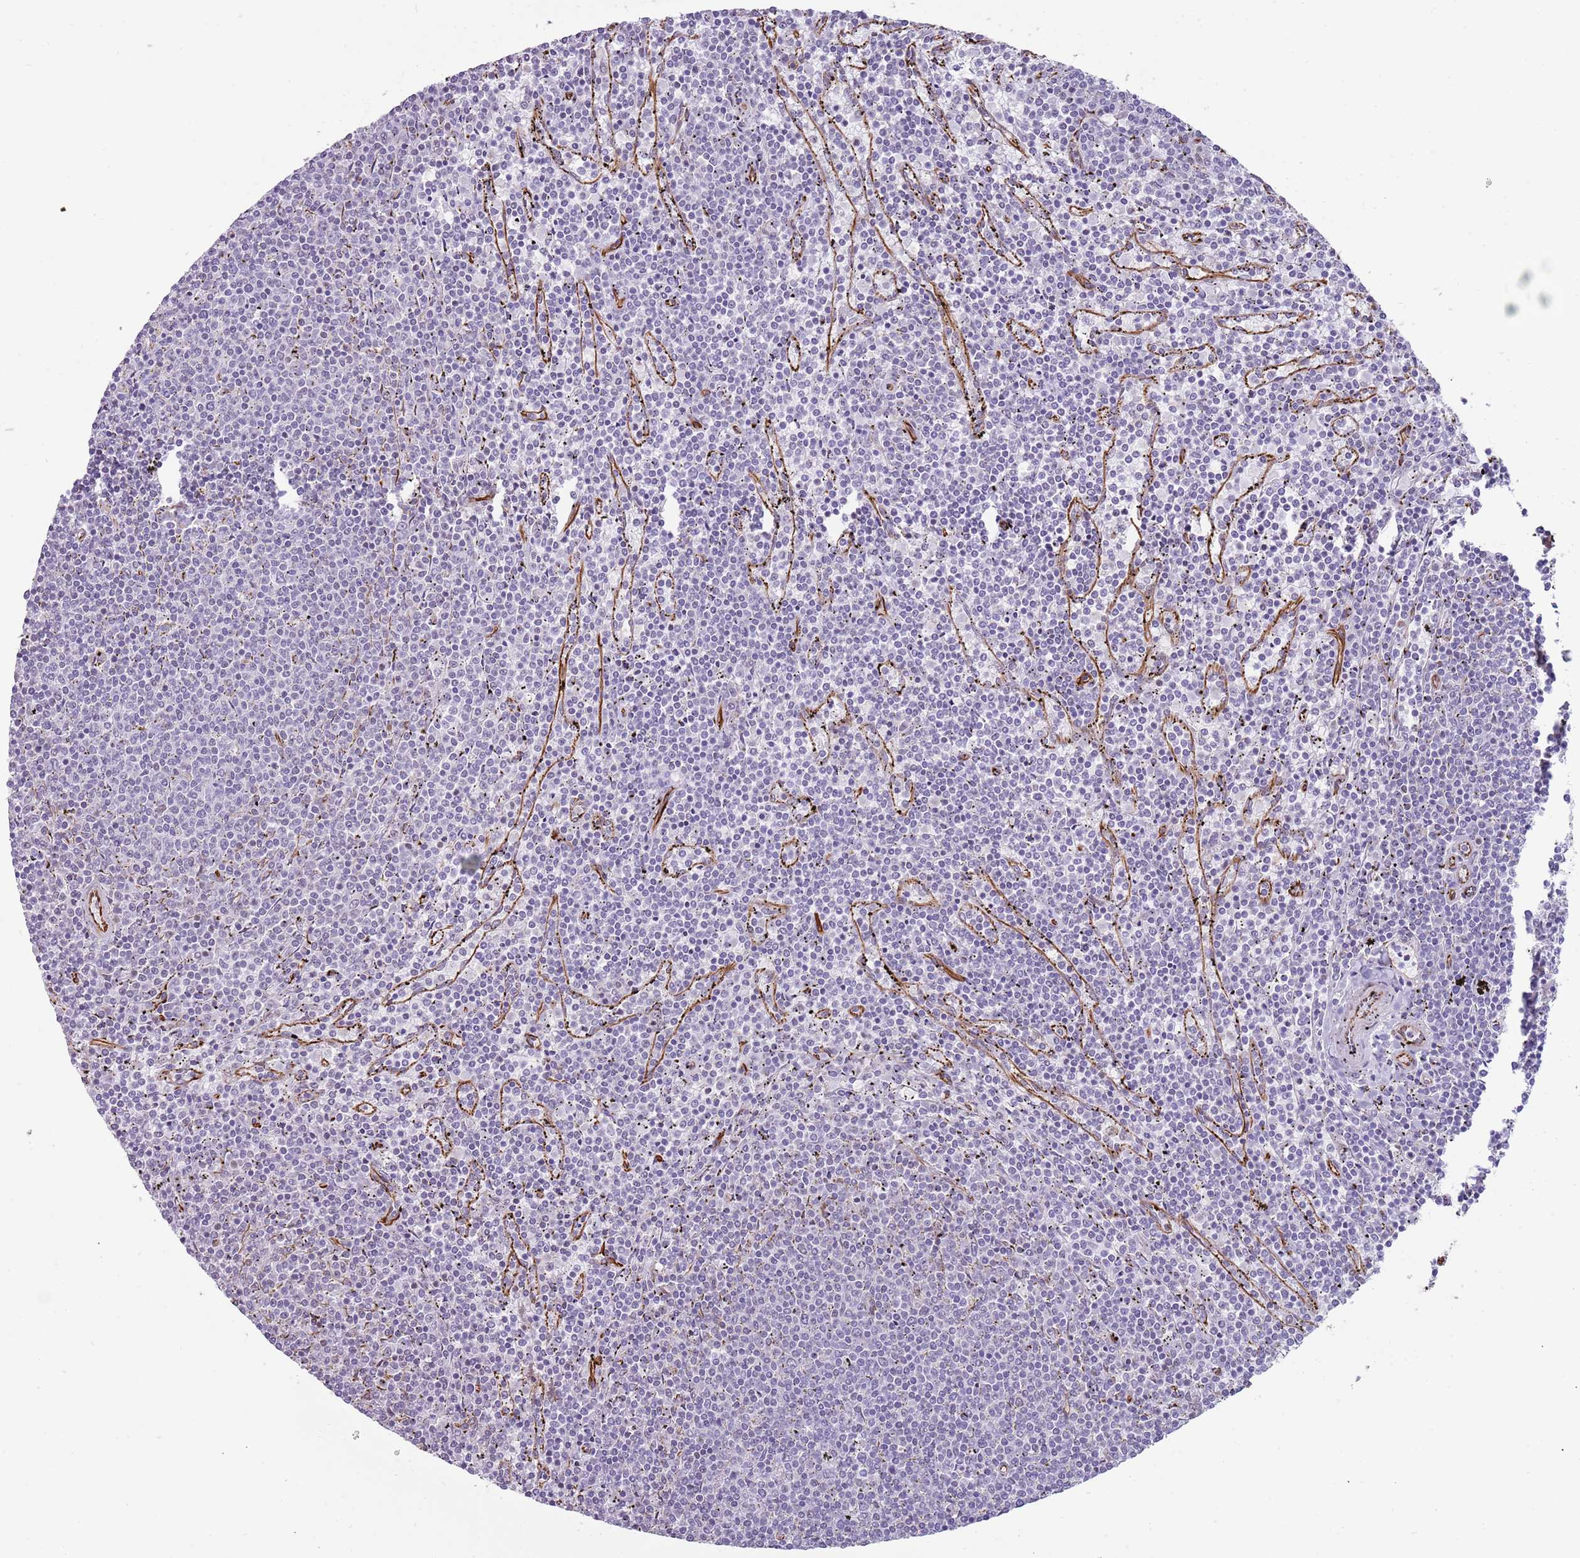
{"staining": {"intensity": "negative", "quantity": "none", "location": "none"}, "tissue": "lymphoma", "cell_type": "Tumor cells", "image_type": "cancer", "snomed": [{"axis": "morphology", "description": "Malignant lymphoma, non-Hodgkin's type, Low grade"}, {"axis": "topography", "description": "Spleen"}], "caption": "Immunohistochemistry (IHC) of human lymphoma demonstrates no expression in tumor cells.", "gene": "NBPF3", "patient": {"sex": "female", "age": 50}}